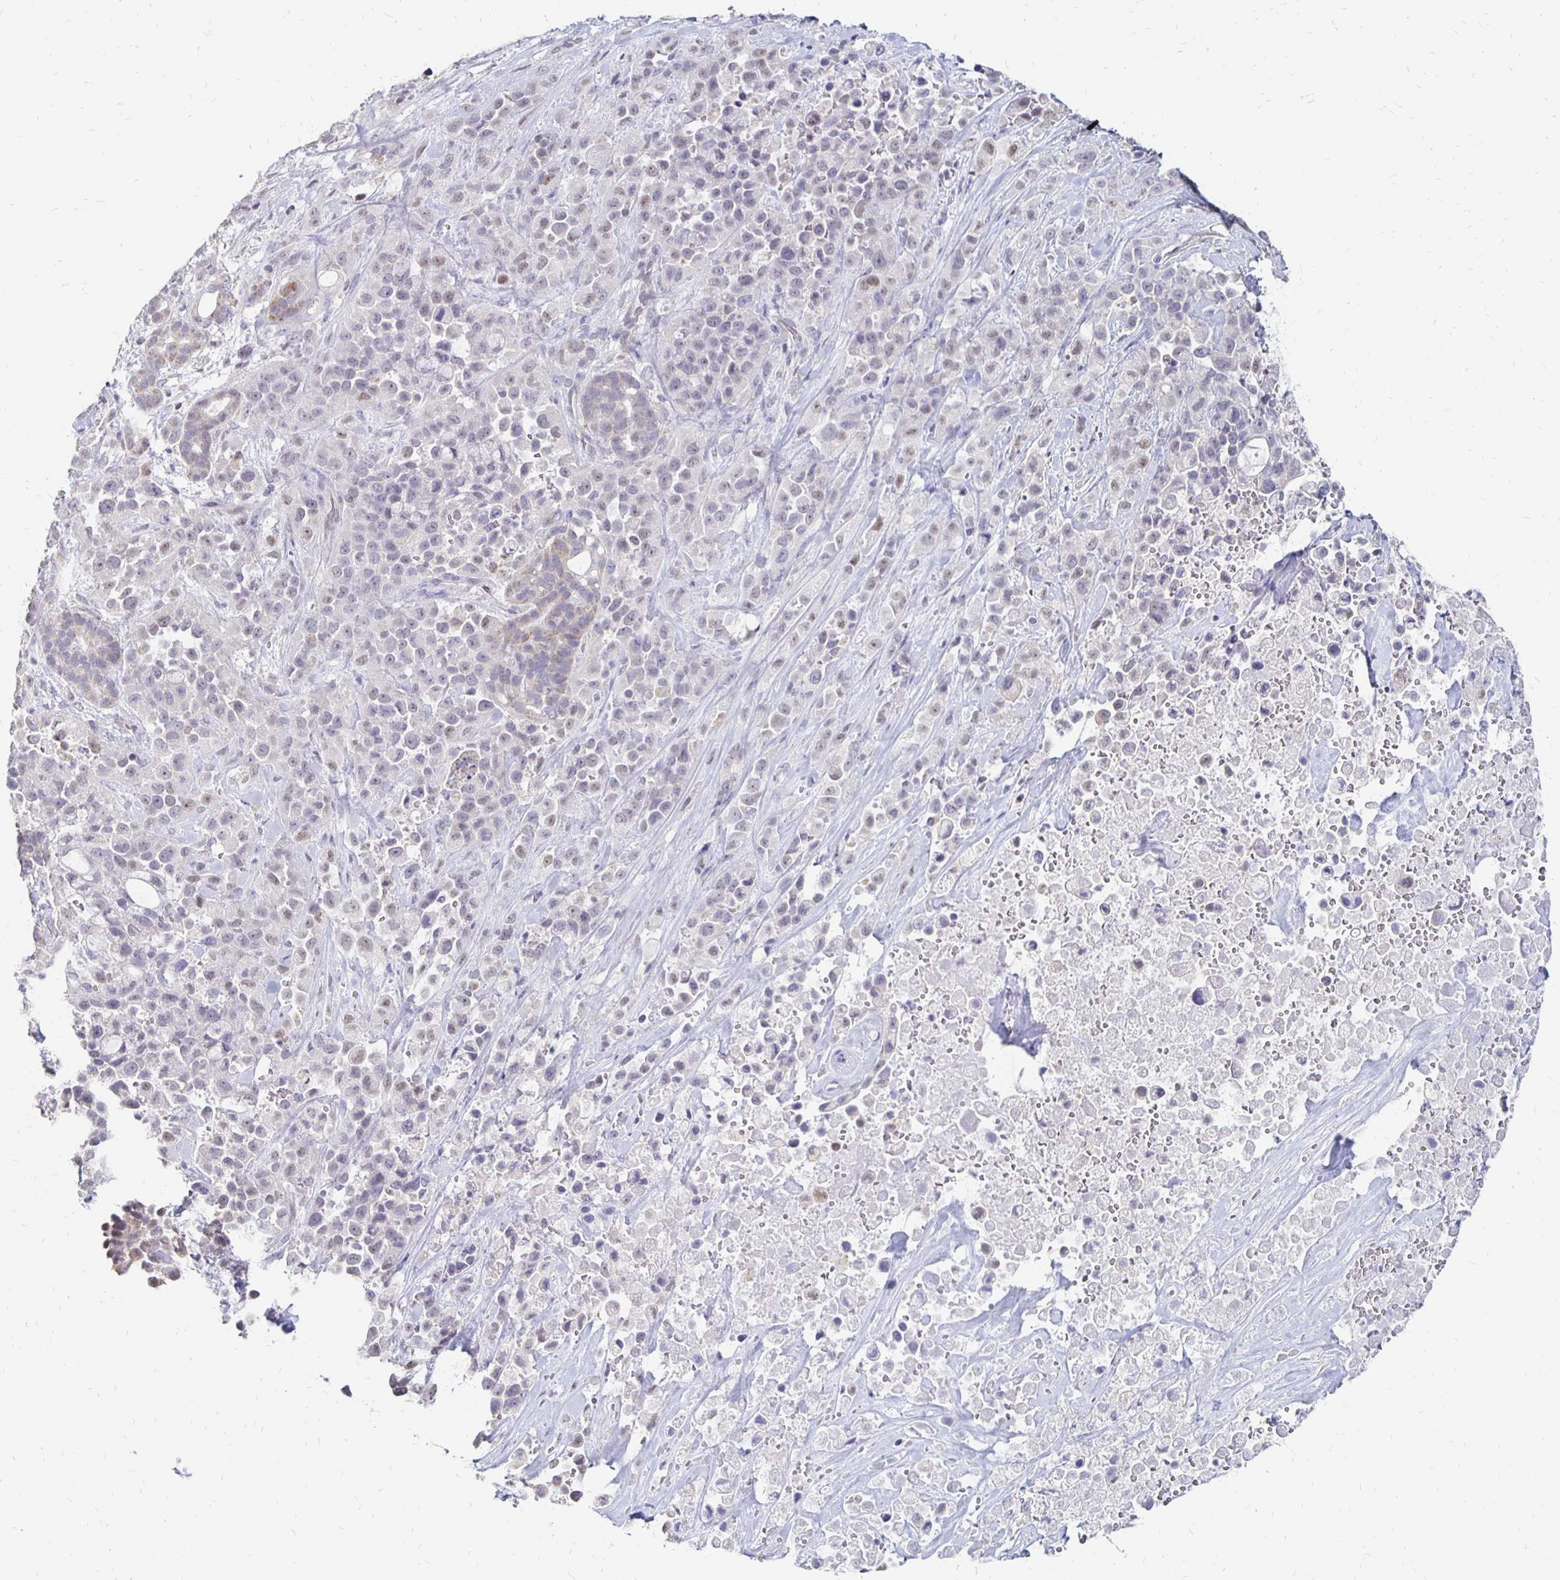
{"staining": {"intensity": "weak", "quantity": "<25%", "location": "nuclear"}, "tissue": "pancreatic cancer", "cell_type": "Tumor cells", "image_type": "cancer", "snomed": [{"axis": "morphology", "description": "Adenocarcinoma, NOS"}, {"axis": "topography", "description": "Pancreas"}], "caption": "IHC image of pancreatic adenocarcinoma stained for a protein (brown), which exhibits no expression in tumor cells.", "gene": "ATOSB", "patient": {"sex": "male", "age": 44}}